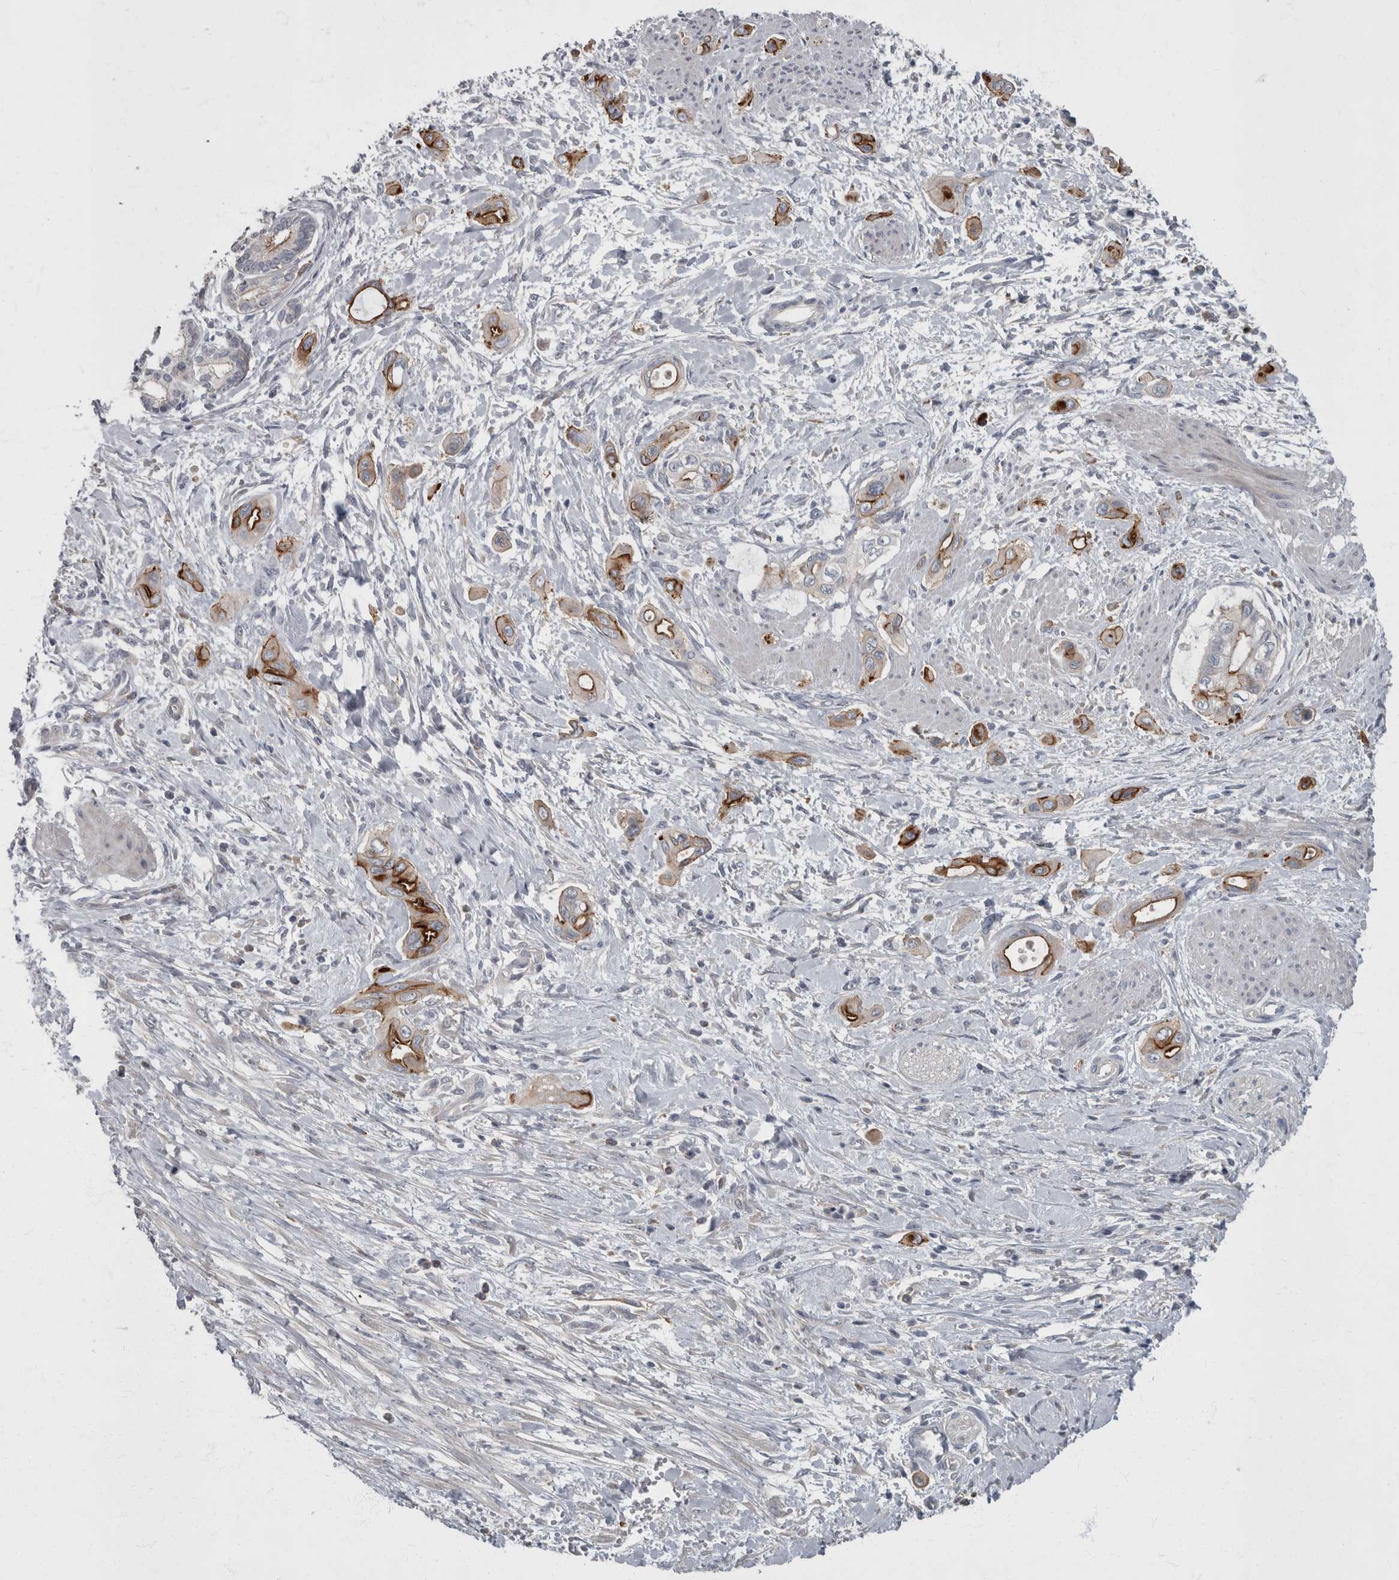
{"staining": {"intensity": "strong", "quantity": "25%-75%", "location": "cytoplasmic/membranous"}, "tissue": "pancreatic cancer", "cell_type": "Tumor cells", "image_type": "cancer", "snomed": [{"axis": "morphology", "description": "Adenocarcinoma, NOS"}, {"axis": "topography", "description": "Pancreas"}], "caption": "A brown stain shows strong cytoplasmic/membranous expression of a protein in pancreatic adenocarcinoma tumor cells.", "gene": "CDC42BPG", "patient": {"sex": "male", "age": 59}}